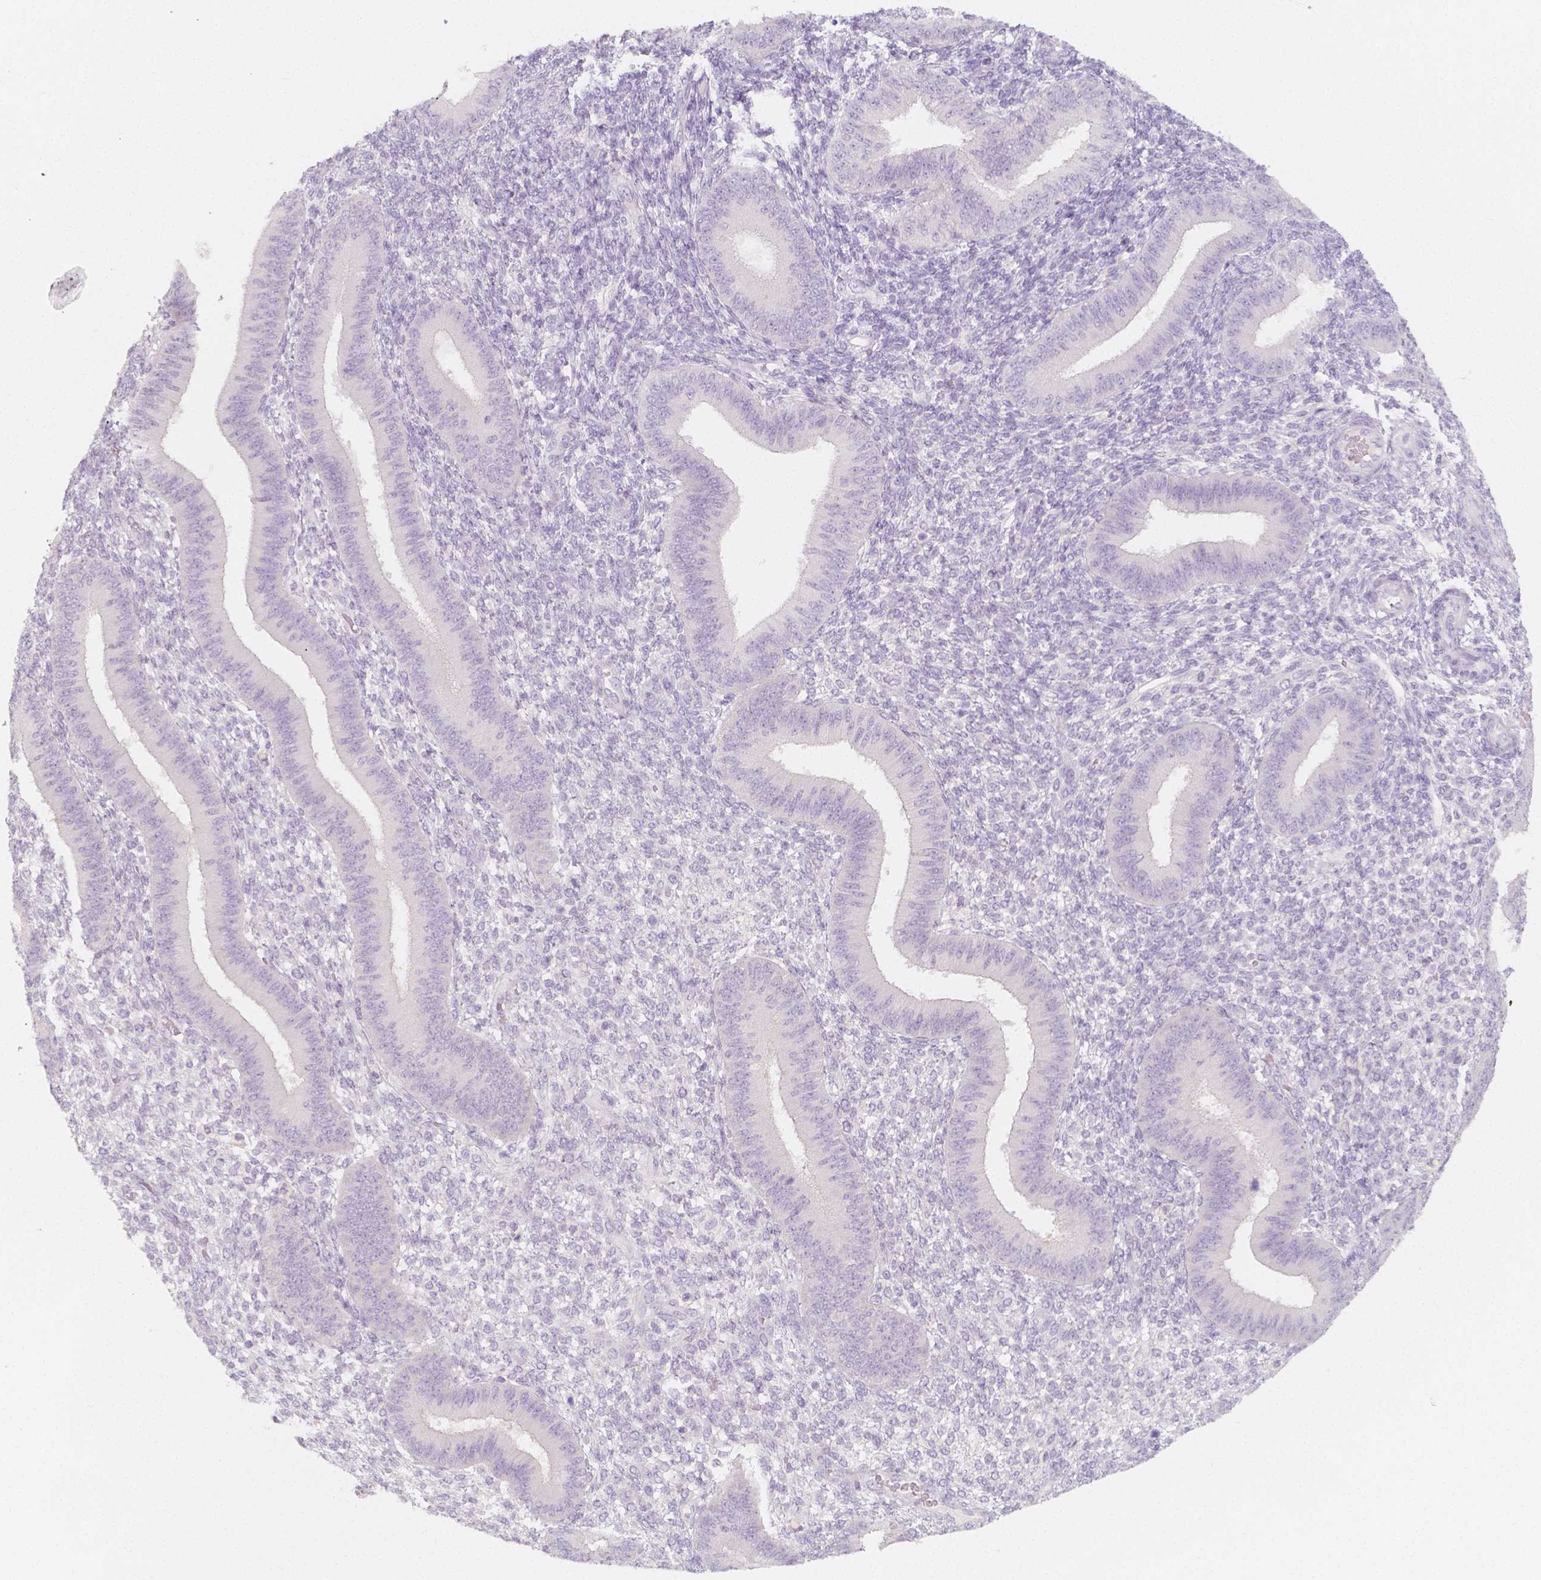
{"staining": {"intensity": "negative", "quantity": "none", "location": "none"}, "tissue": "endometrium", "cell_type": "Cells in endometrial stroma", "image_type": "normal", "snomed": [{"axis": "morphology", "description": "Normal tissue, NOS"}, {"axis": "topography", "description": "Endometrium"}], "caption": "Immunohistochemistry histopathology image of benign endometrium stained for a protein (brown), which exhibits no staining in cells in endometrial stroma.", "gene": "BATF", "patient": {"sex": "female", "age": 39}}